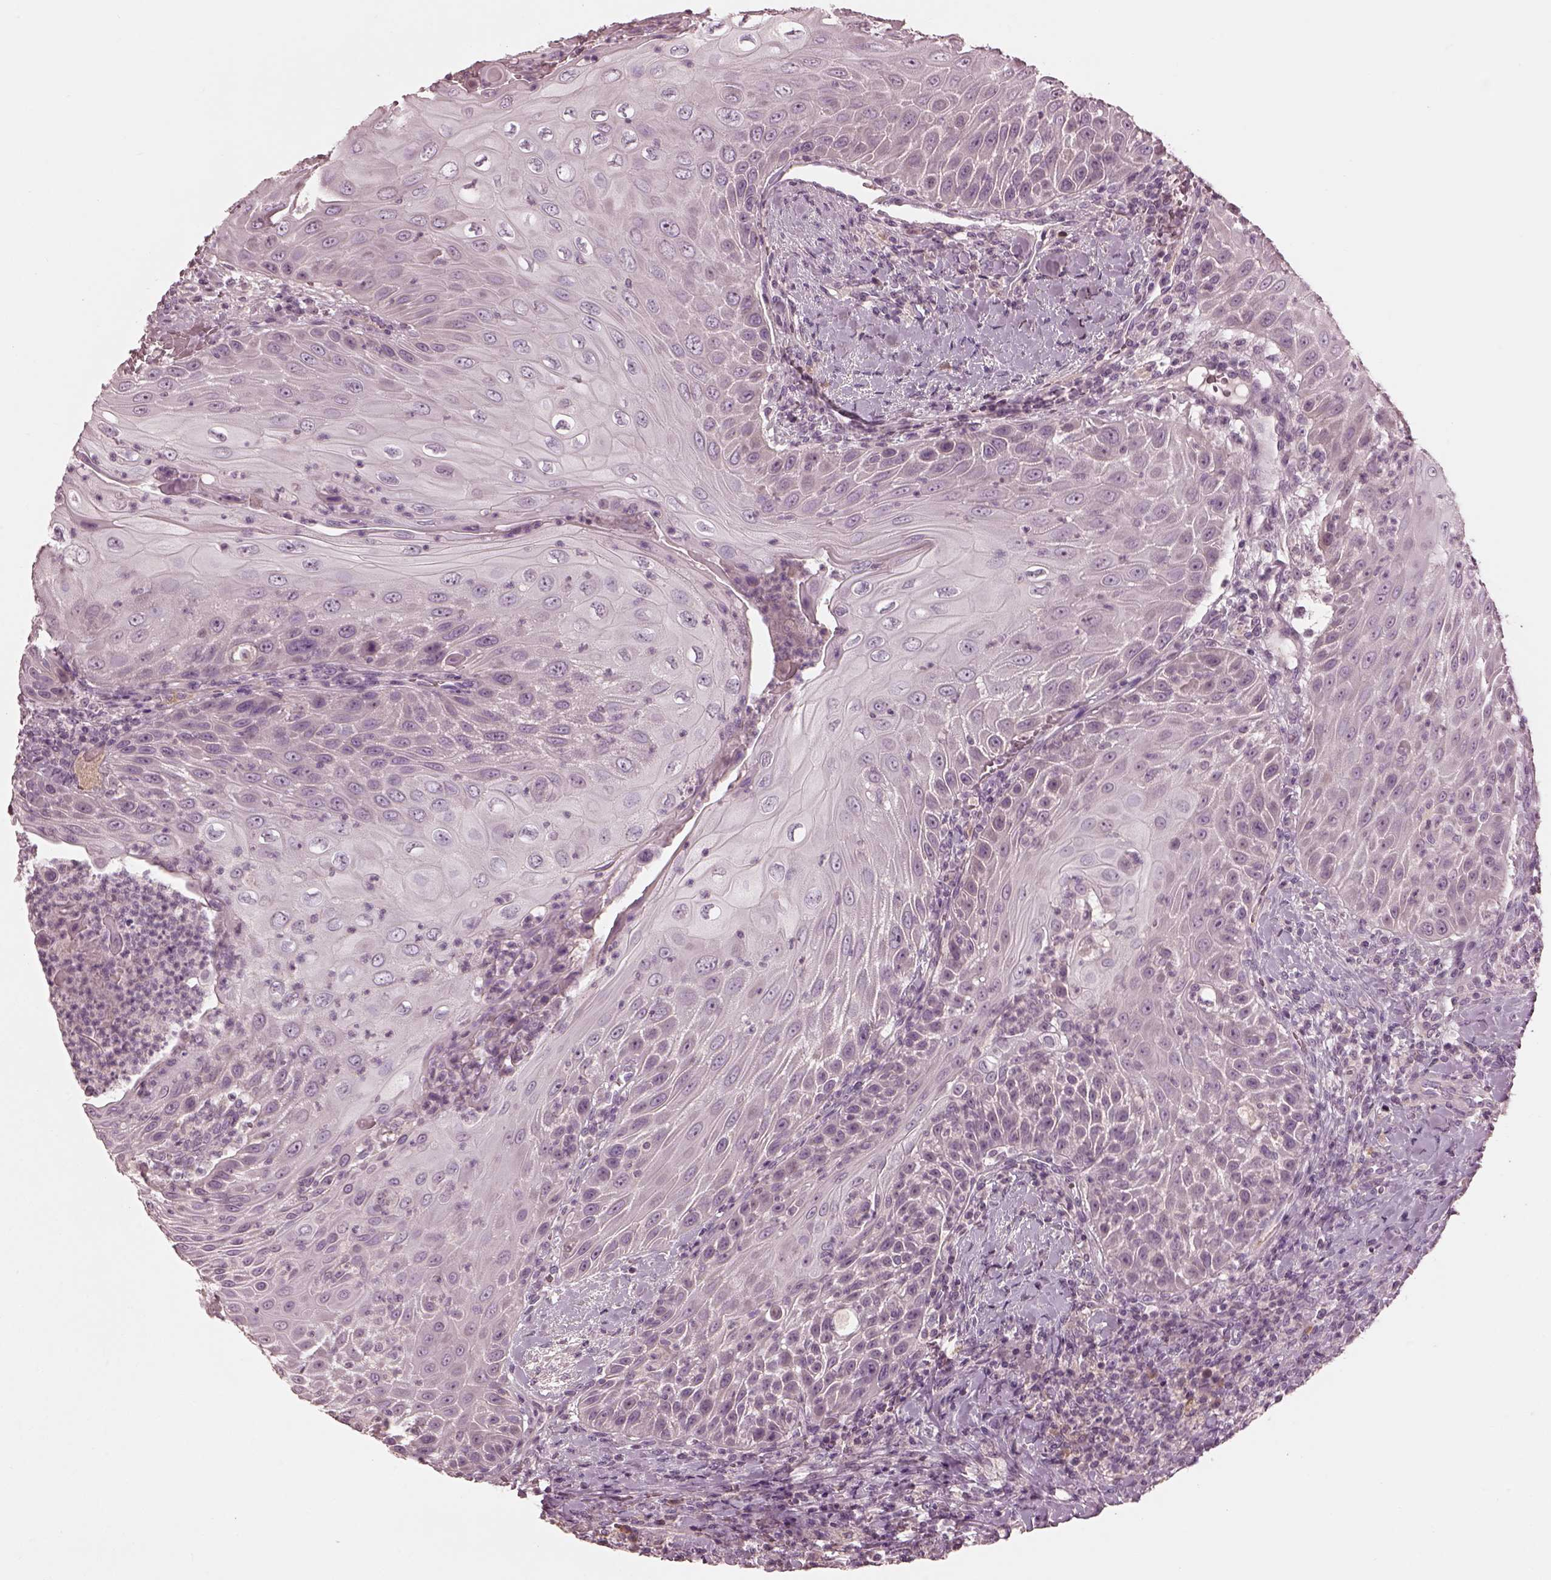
{"staining": {"intensity": "negative", "quantity": "none", "location": "none"}, "tissue": "head and neck cancer", "cell_type": "Tumor cells", "image_type": "cancer", "snomed": [{"axis": "morphology", "description": "Squamous cell carcinoma, NOS"}, {"axis": "topography", "description": "Head-Neck"}], "caption": "High power microscopy photomicrograph of an immunohistochemistry photomicrograph of head and neck cancer (squamous cell carcinoma), revealing no significant positivity in tumor cells.", "gene": "MIA", "patient": {"sex": "male", "age": 69}}